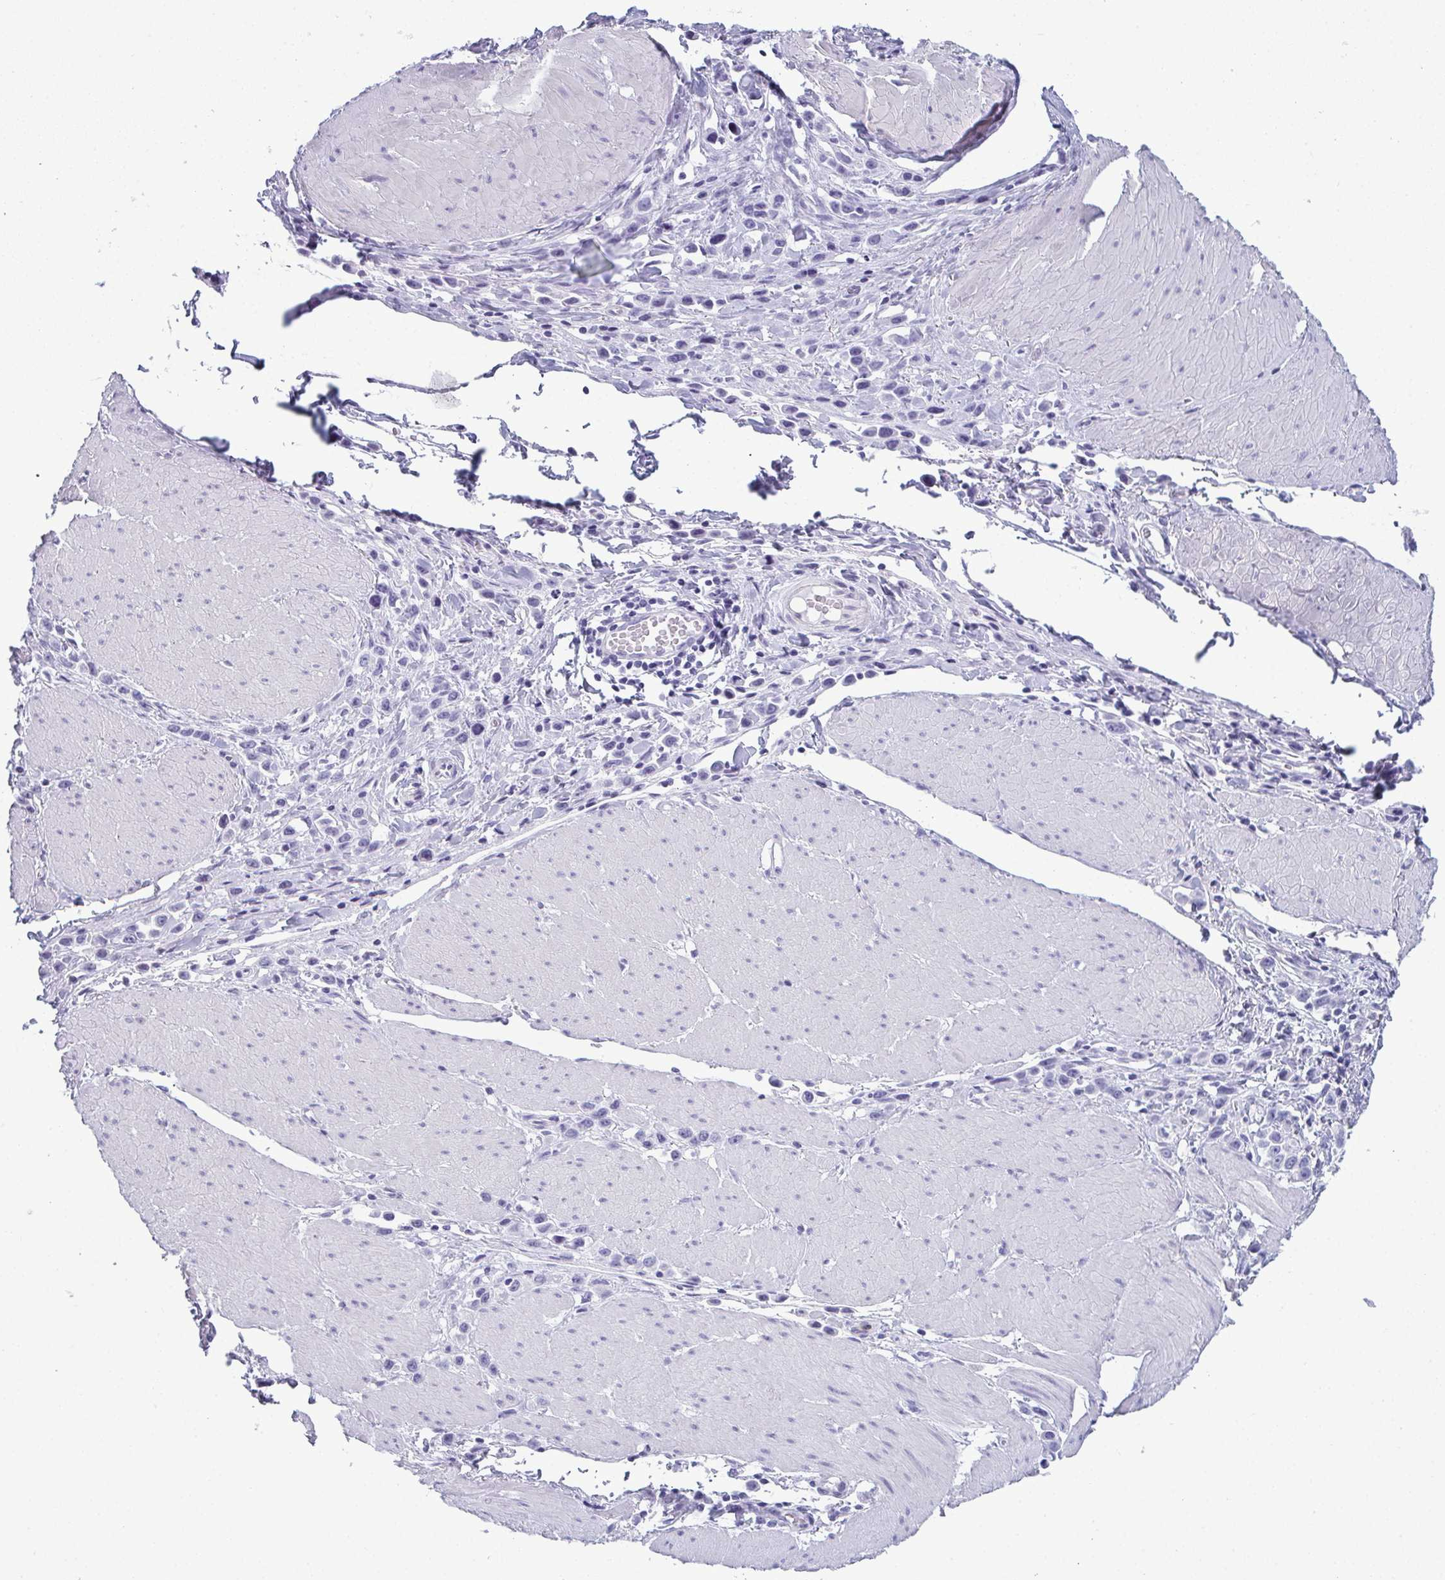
{"staining": {"intensity": "negative", "quantity": "none", "location": "none"}, "tissue": "stomach cancer", "cell_type": "Tumor cells", "image_type": "cancer", "snomed": [{"axis": "morphology", "description": "Adenocarcinoma, NOS"}, {"axis": "topography", "description": "Stomach"}], "caption": "IHC of human adenocarcinoma (stomach) reveals no expression in tumor cells.", "gene": "CDA", "patient": {"sex": "male", "age": 47}}